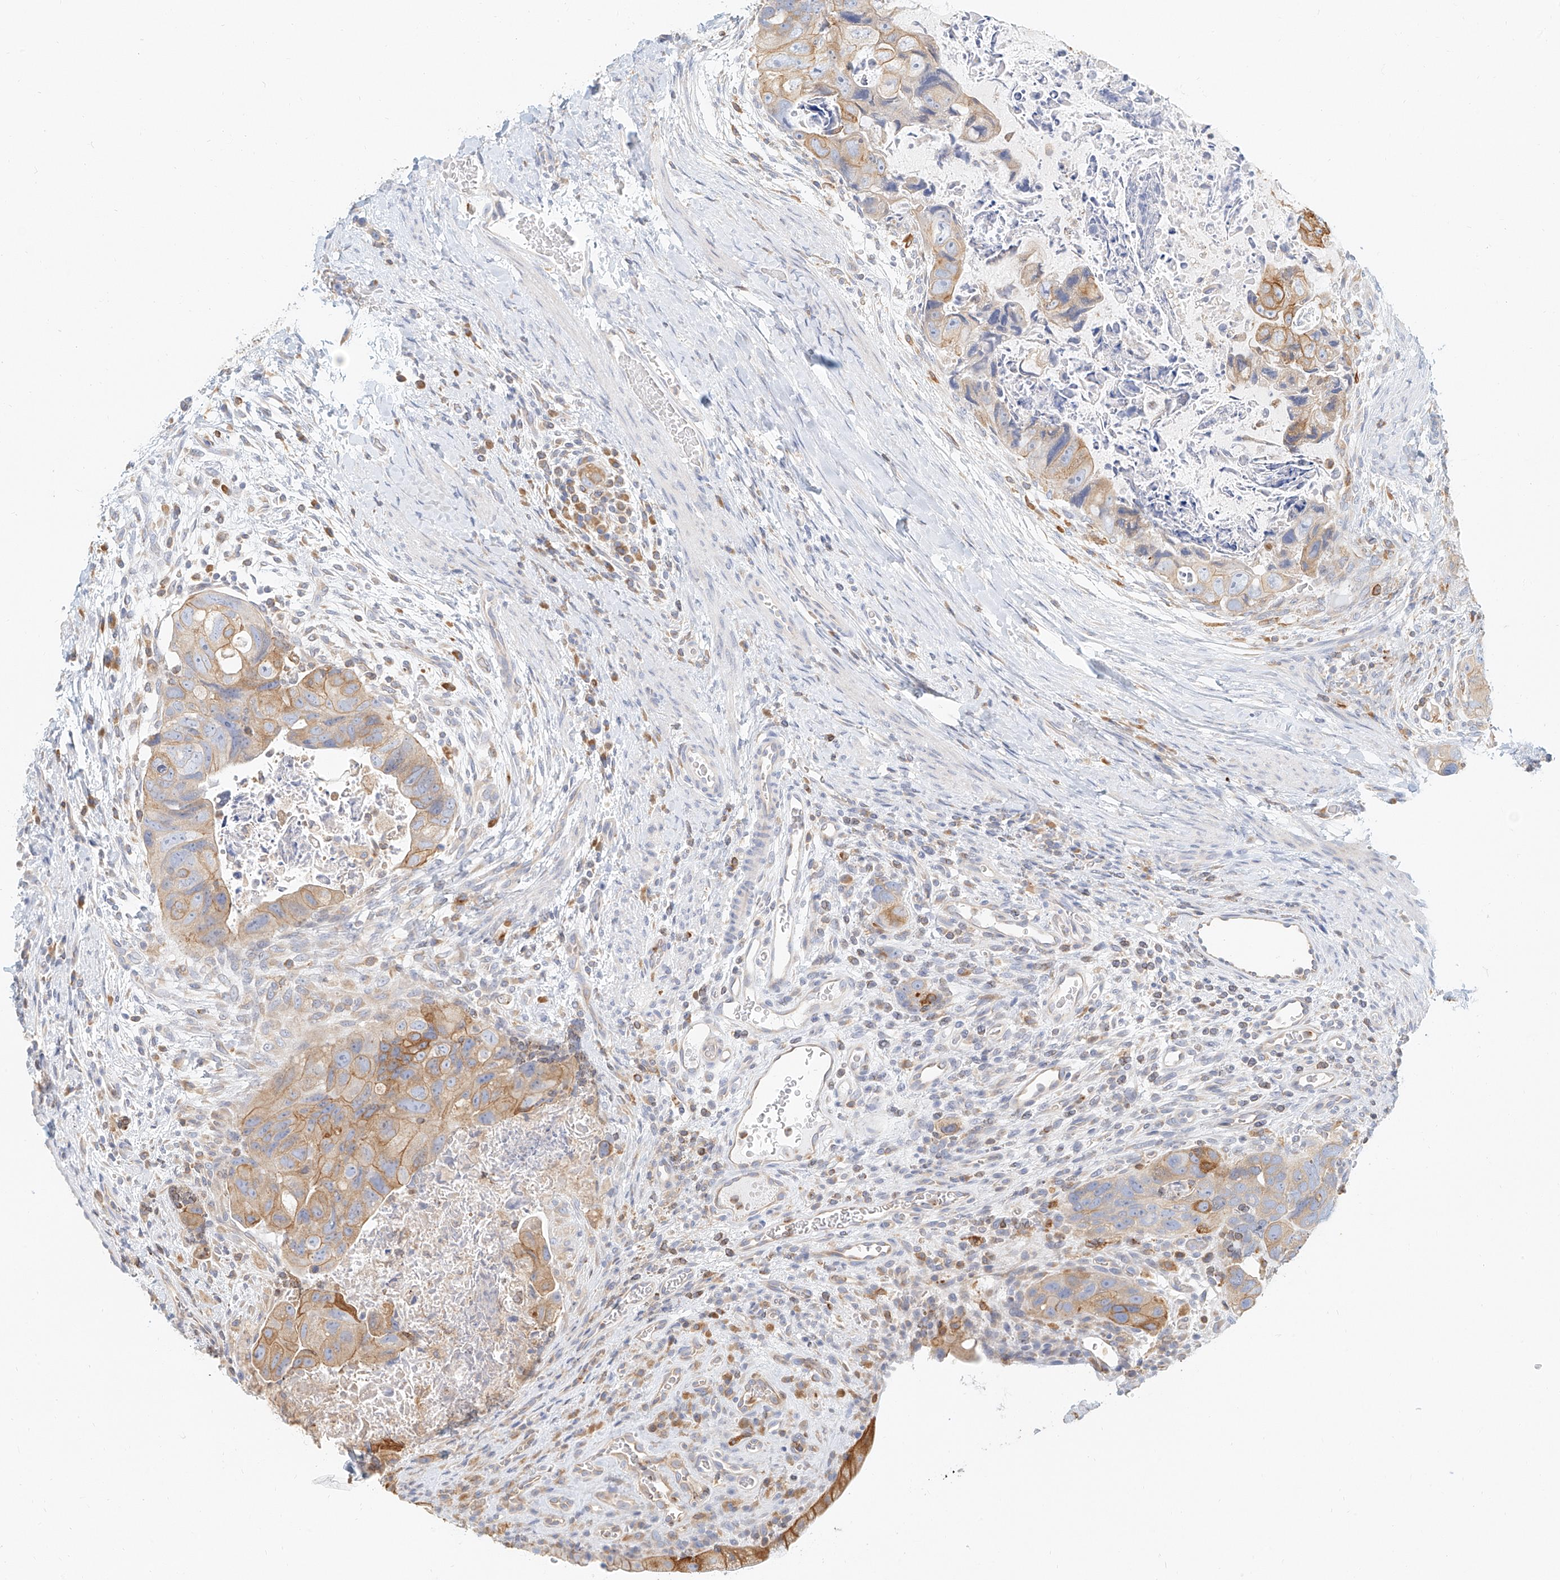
{"staining": {"intensity": "moderate", "quantity": "25%-75%", "location": "cytoplasmic/membranous"}, "tissue": "colorectal cancer", "cell_type": "Tumor cells", "image_type": "cancer", "snomed": [{"axis": "morphology", "description": "Adenocarcinoma, NOS"}, {"axis": "topography", "description": "Rectum"}], "caption": "Adenocarcinoma (colorectal) stained with a brown dye reveals moderate cytoplasmic/membranous positive staining in about 25%-75% of tumor cells.", "gene": "DHRS7", "patient": {"sex": "male", "age": 59}}